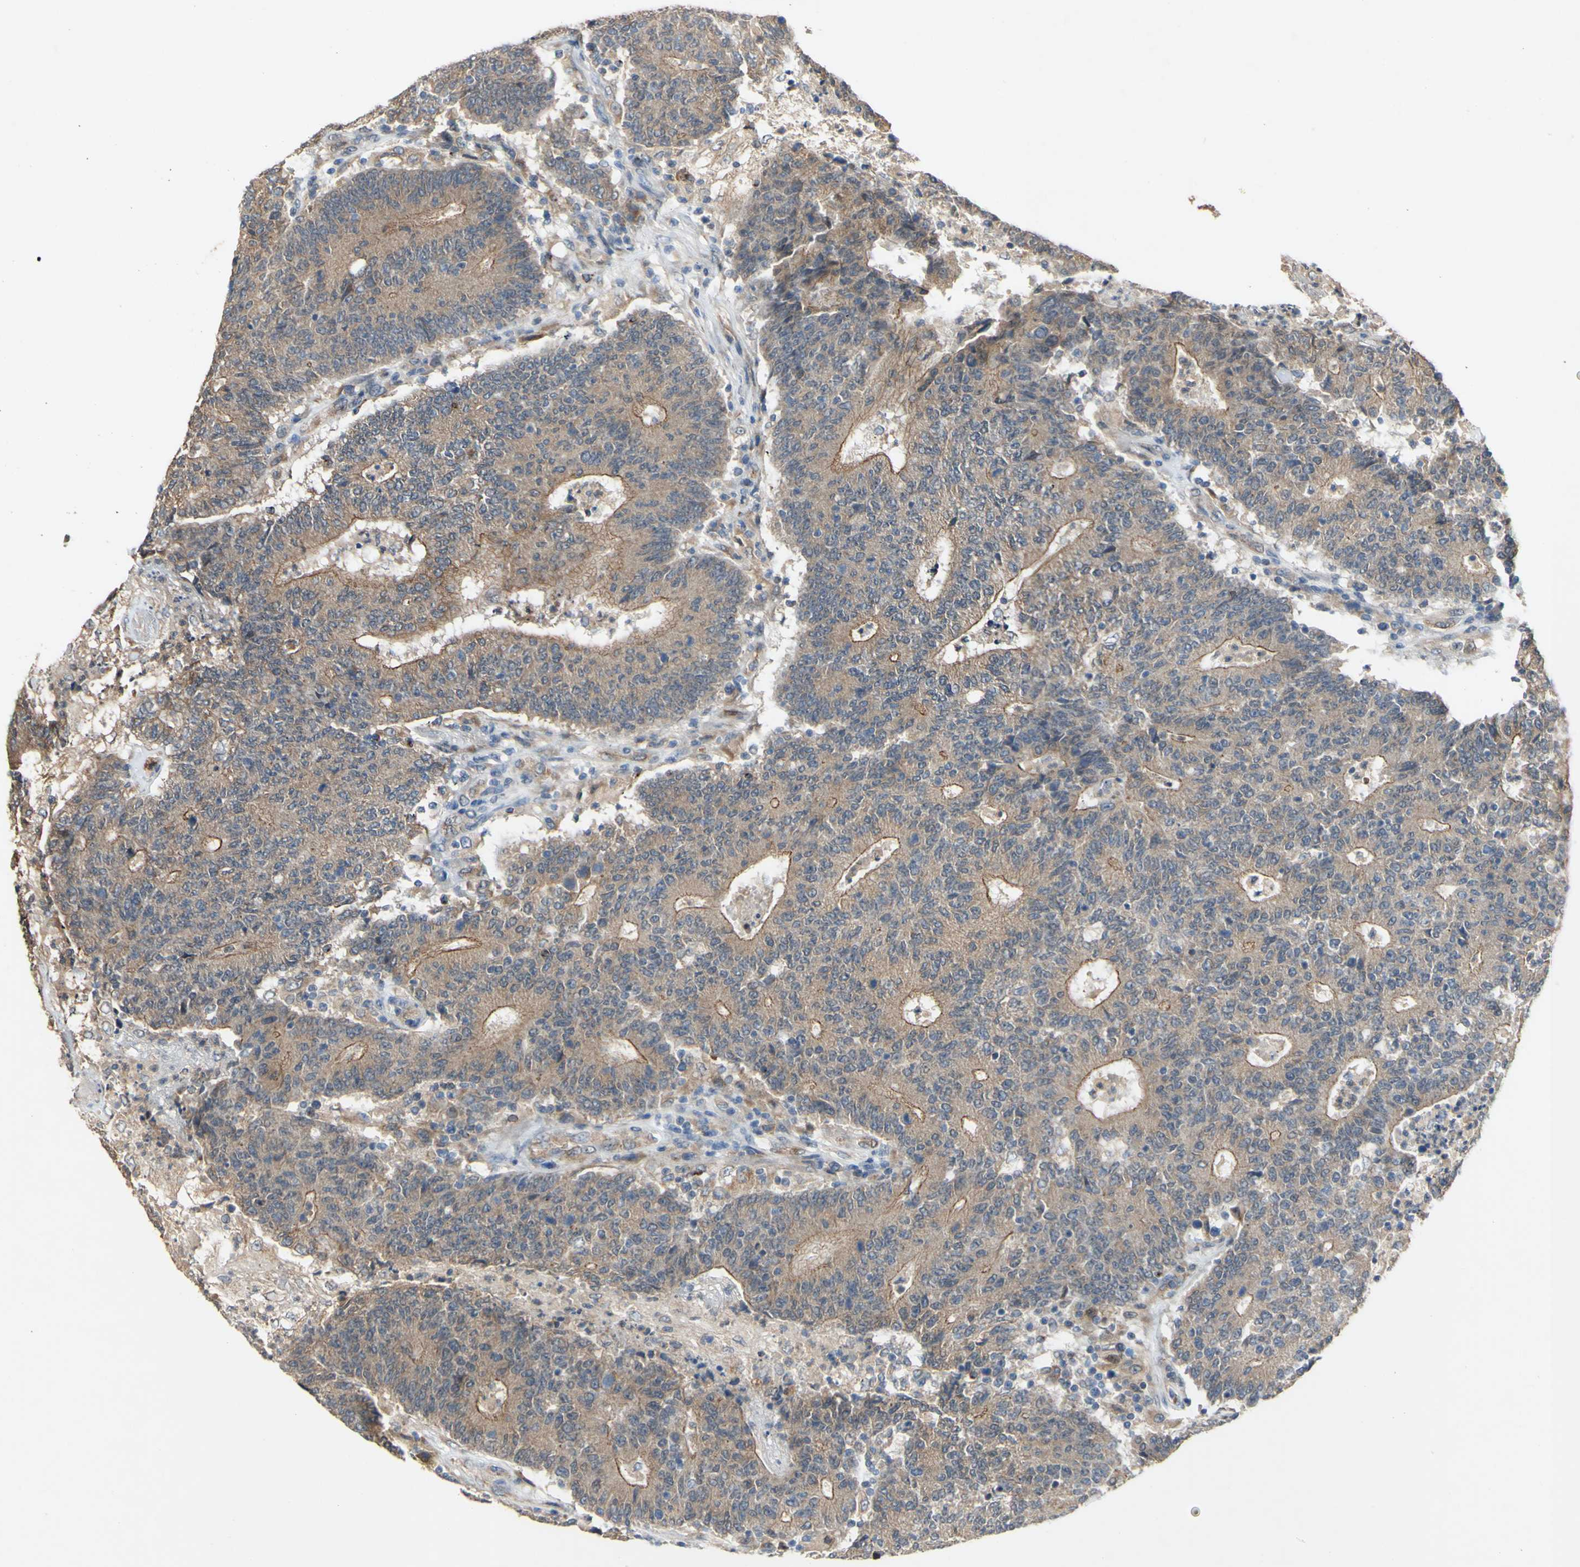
{"staining": {"intensity": "moderate", "quantity": ">75%", "location": "cytoplasmic/membranous"}, "tissue": "colorectal cancer", "cell_type": "Tumor cells", "image_type": "cancer", "snomed": [{"axis": "morphology", "description": "Normal tissue, NOS"}, {"axis": "morphology", "description": "Adenocarcinoma, NOS"}, {"axis": "topography", "description": "Colon"}], "caption": "IHC staining of adenocarcinoma (colorectal), which shows medium levels of moderate cytoplasmic/membranous positivity in about >75% of tumor cells indicating moderate cytoplasmic/membranous protein expression. The staining was performed using DAB (3,3'-diaminobenzidine) (brown) for protein detection and nuclei were counterstained in hematoxylin (blue).", "gene": "PDGFB", "patient": {"sex": "female", "age": 75}}